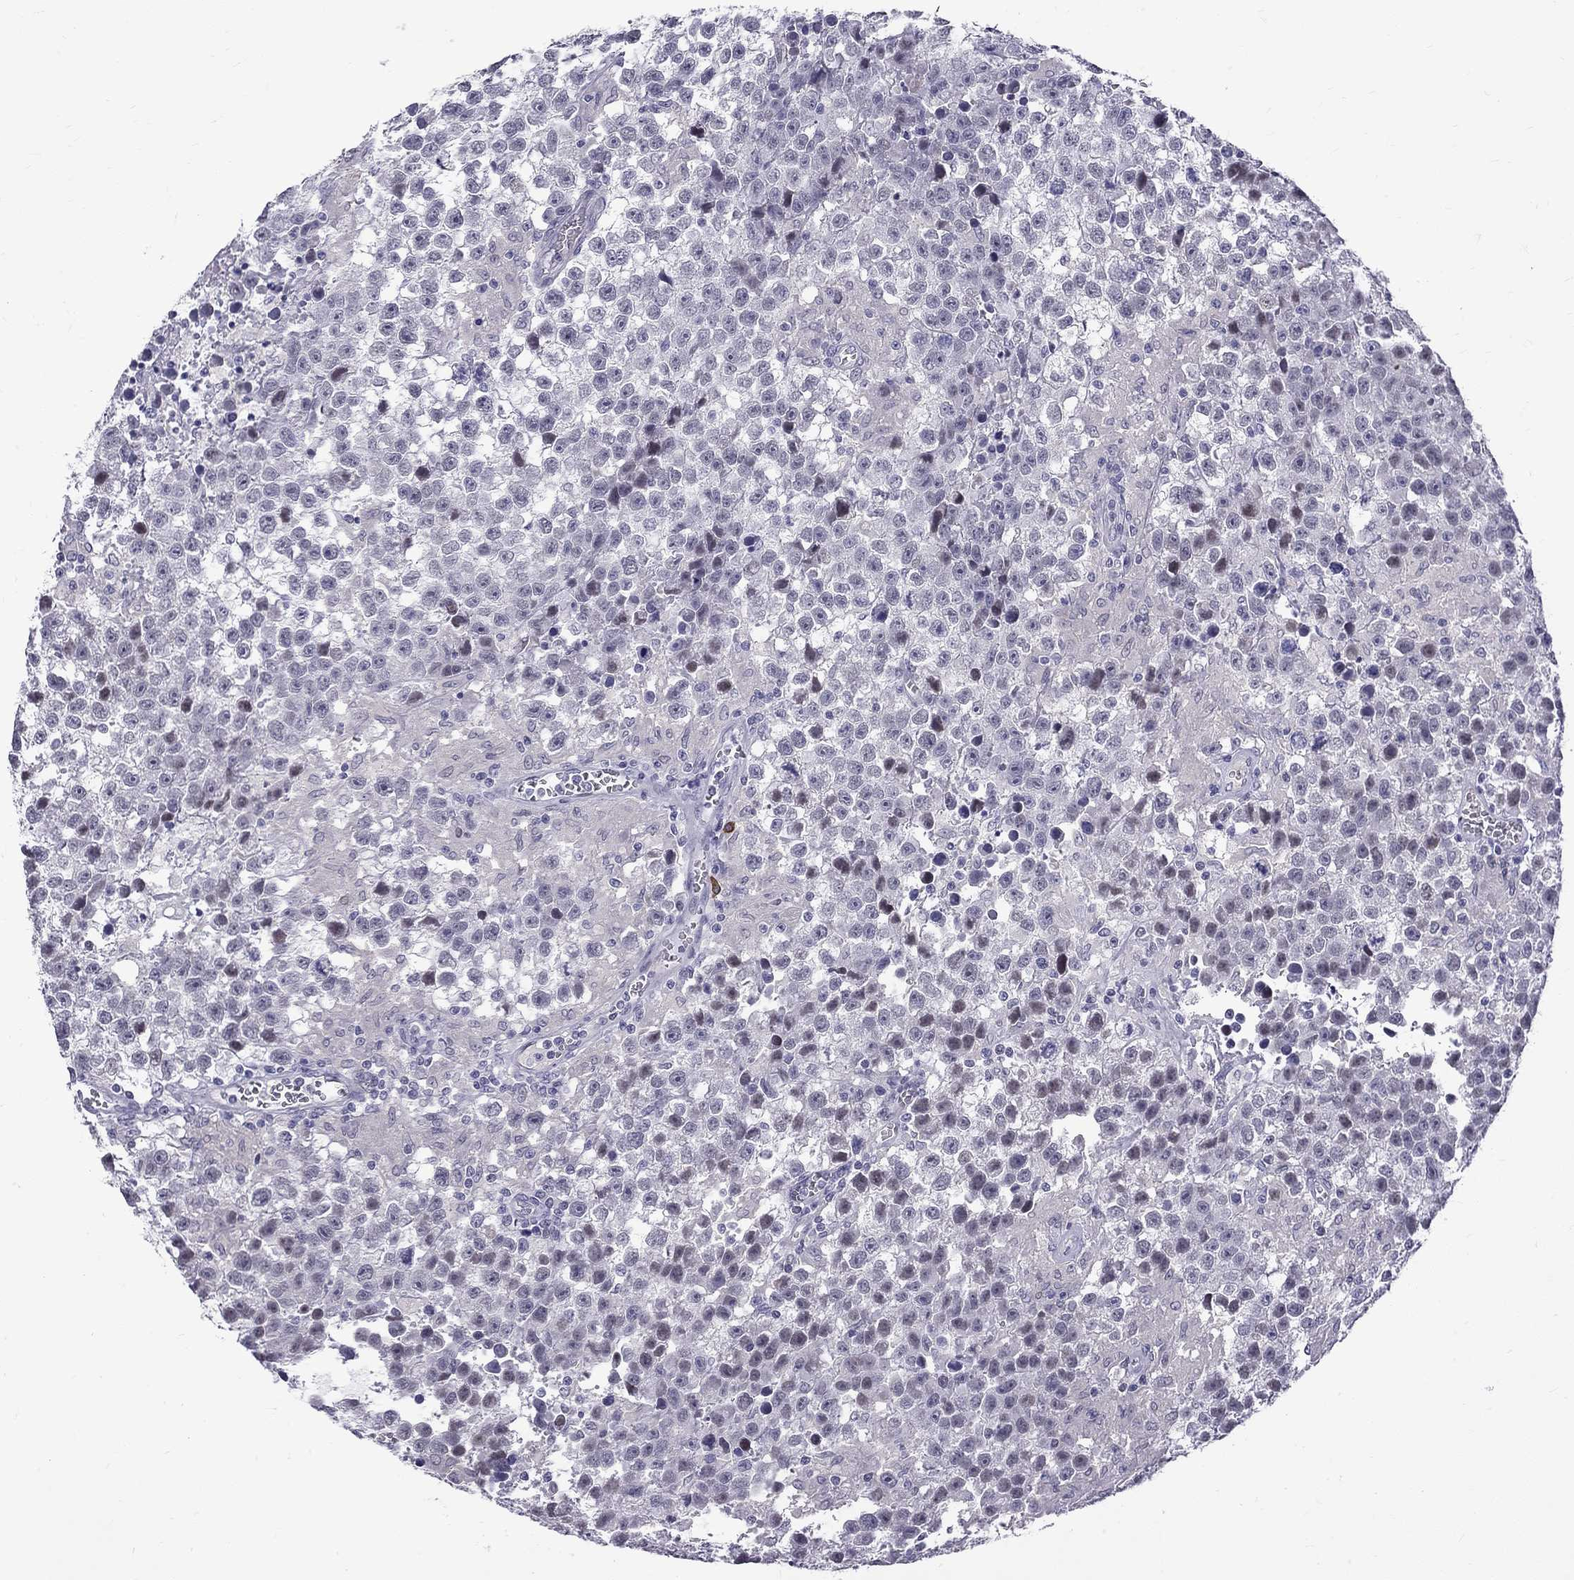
{"staining": {"intensity": "negative", "quantity": "none", "location": "none"}, "tissue": "testis cancer", "cell_type": "Tumor cells", "image_type": "cancer", "snomed": [{"axis": "morphology", "description": "Seminoma, NOS"}, {"axis": "topography", "description": "Testis"}], "caption": "DAB immunohistochemical staining of human testis cancer exhibits no significant positivity in tumor cells.", "gene": "RTL9", "patient": {"sex": "male", "age": 43}}